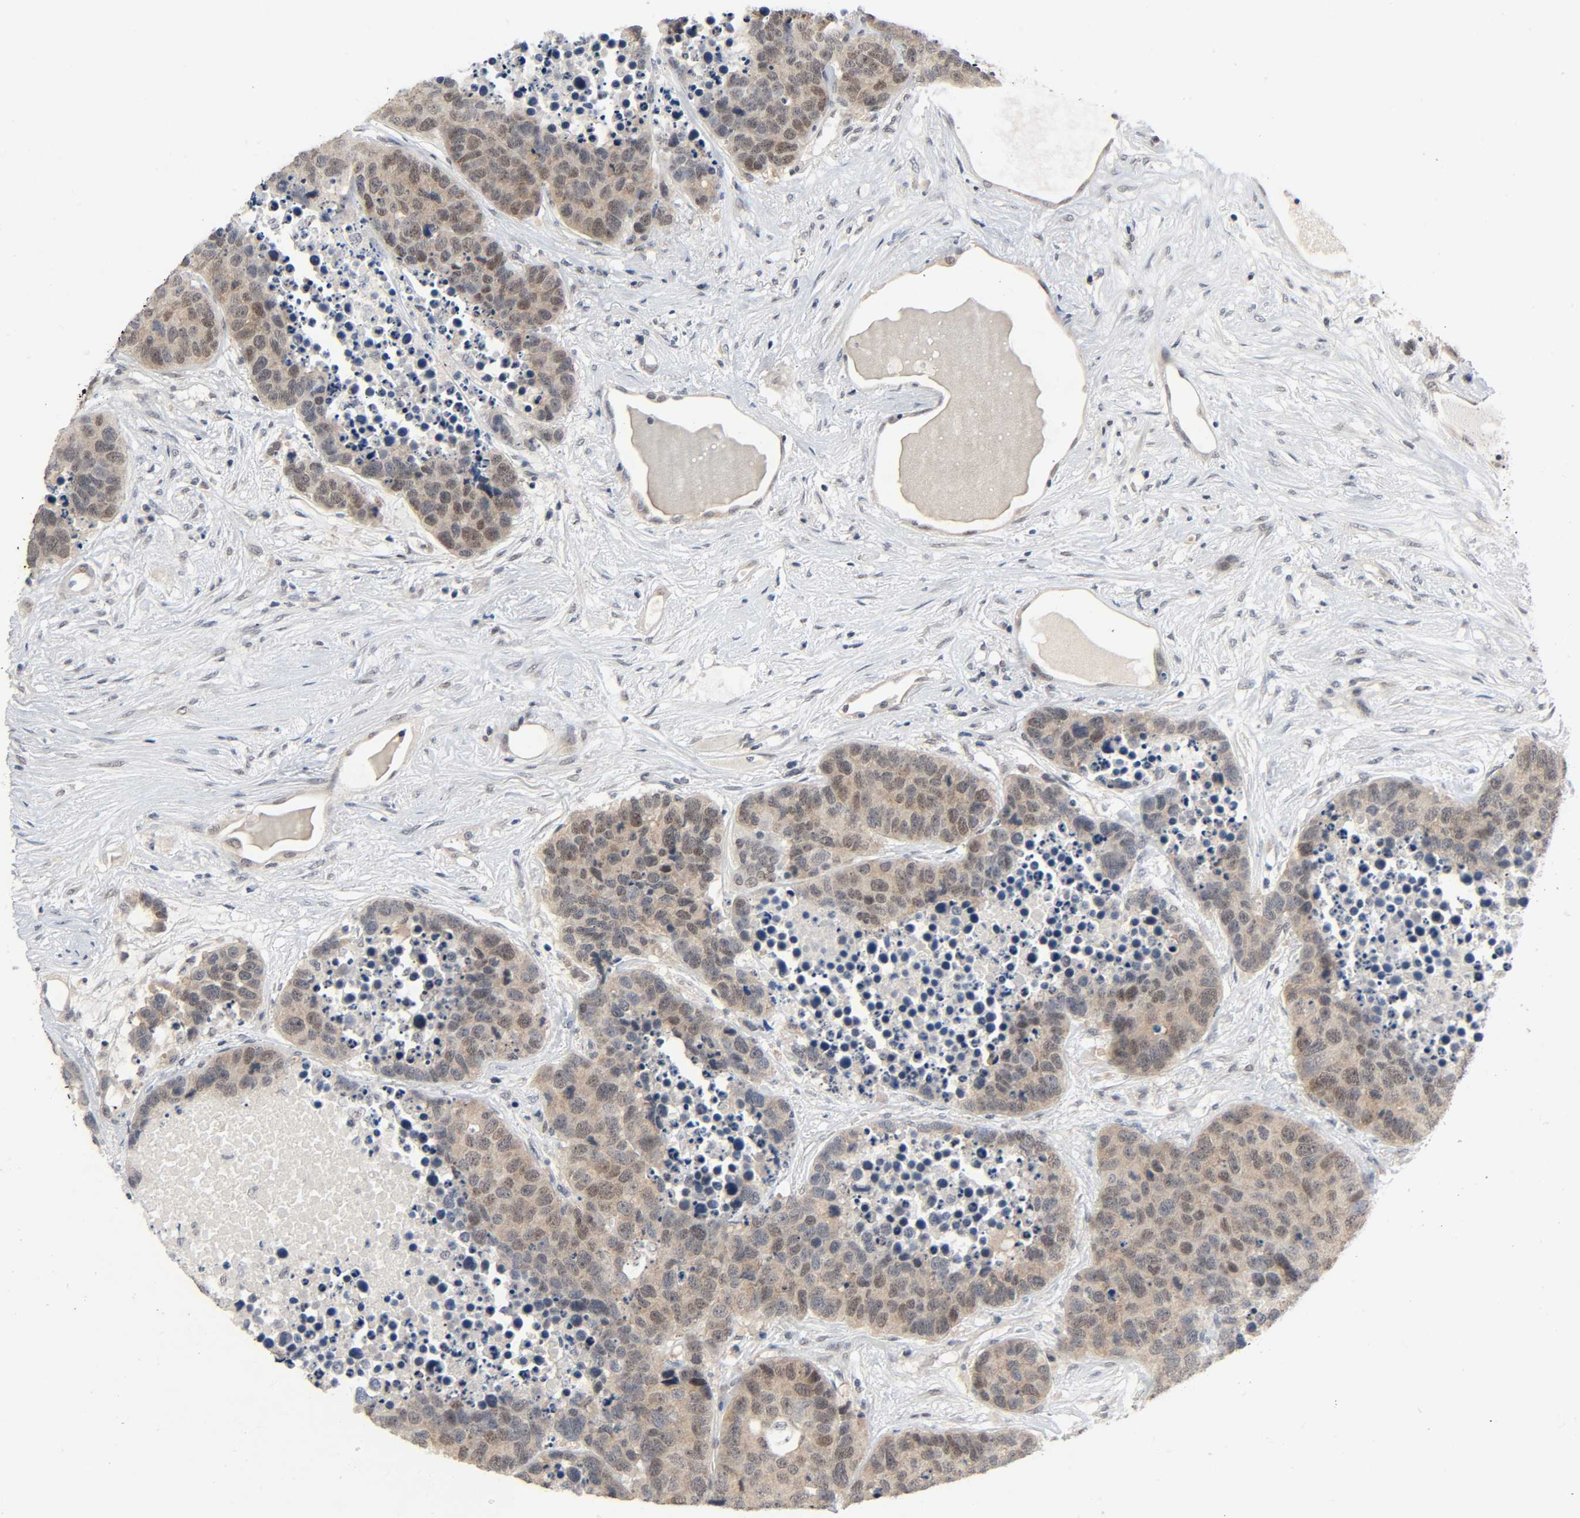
{"staining": {"intensity": "moderate", "quantity": ">75%", "location": "cytoplasmic/membranous,nuclear"}, "tissue": "carcinoid", "cell_type": "Tumor cells", "image_type": "cancer", "snomed": [{"axis": "morphology", "description": "Carcinoid, malignant, NOS"}, {"axis": "topography", "description": "Lung"}], "caption": "Brown immunohistochemical staining in human carcinoid shows moderate cytoplasmic/membranous and nuclear staining in approximately >75% of tumor cells.", "gene": "MAPKAPK5", "patient": {"sex": "male", "age": 60}}